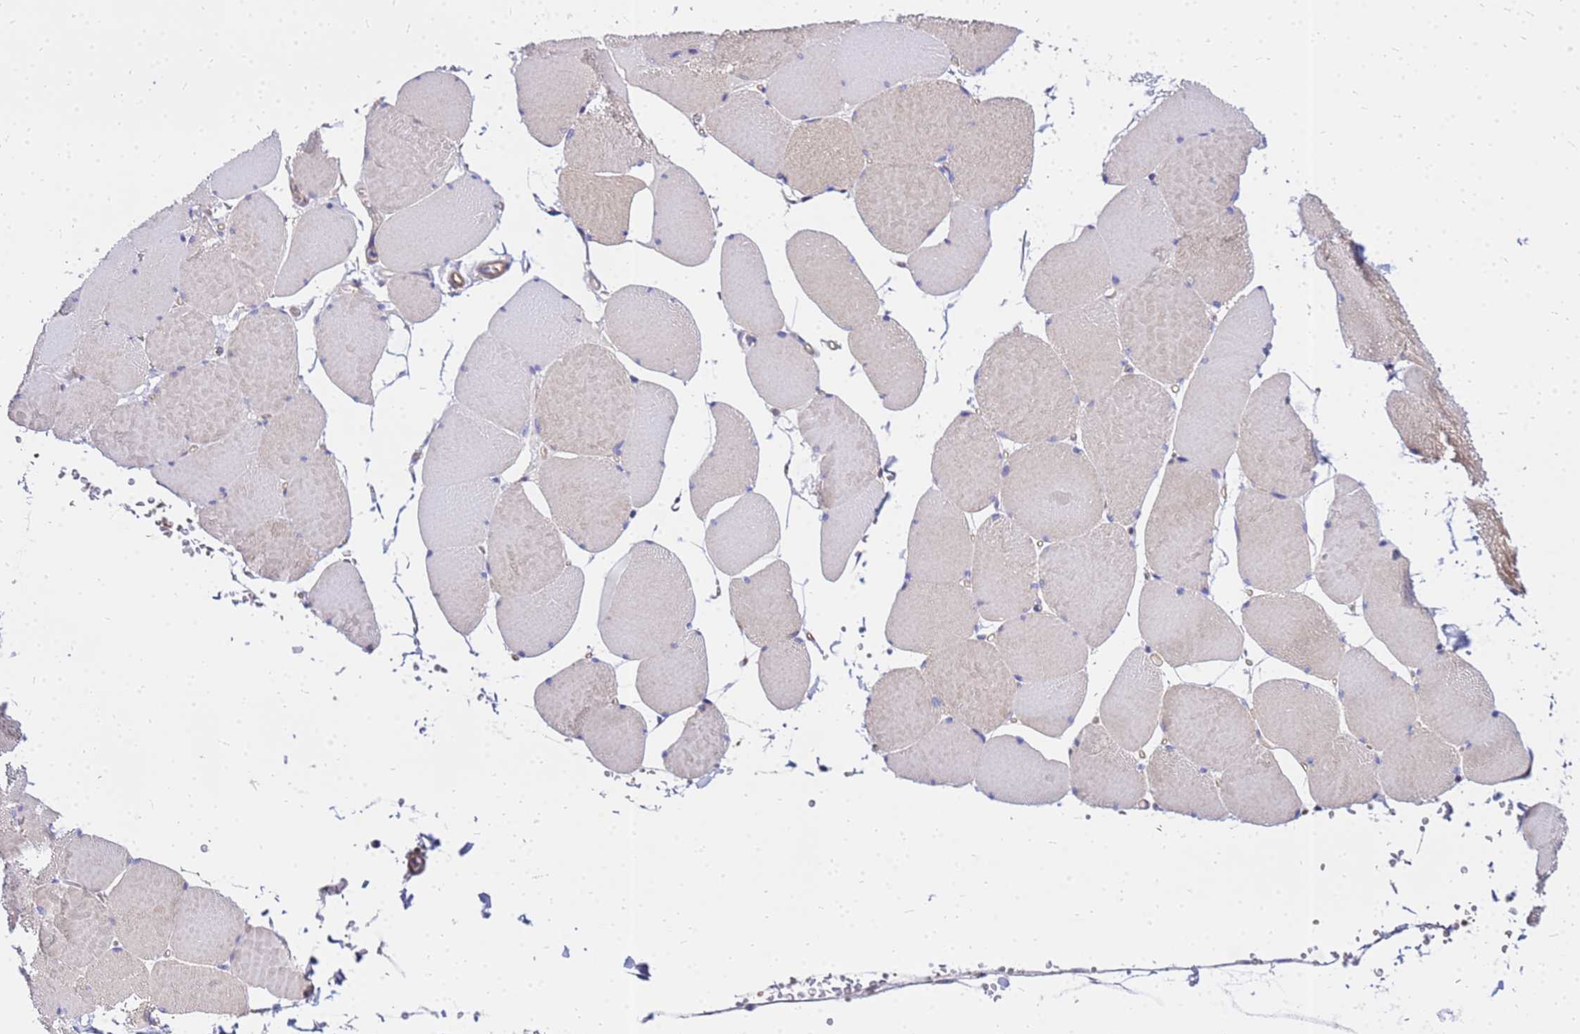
{"staining": {"intensity": "weak", "quantity": ">75%", "location": "cytoplasmic/membranous"}, "tissue": "skeletal muscle", "cell_type": "Myocytes", "image_type": "normal", "snomed": [{"axis": "morphology", "description": "Normal tissue, NOS"}, {"axis": "topography", "description": "Skeletal muscle"}, {"axis": "topography", "description": "Head-Neck"}], "caption": "A low amount of weak cytoplasmic/membranous staining is seen in about >75% of myocytes in normal skeletal muscle.", "gene": "HERC5", "patient": {"sex": "male", "age": 66}}